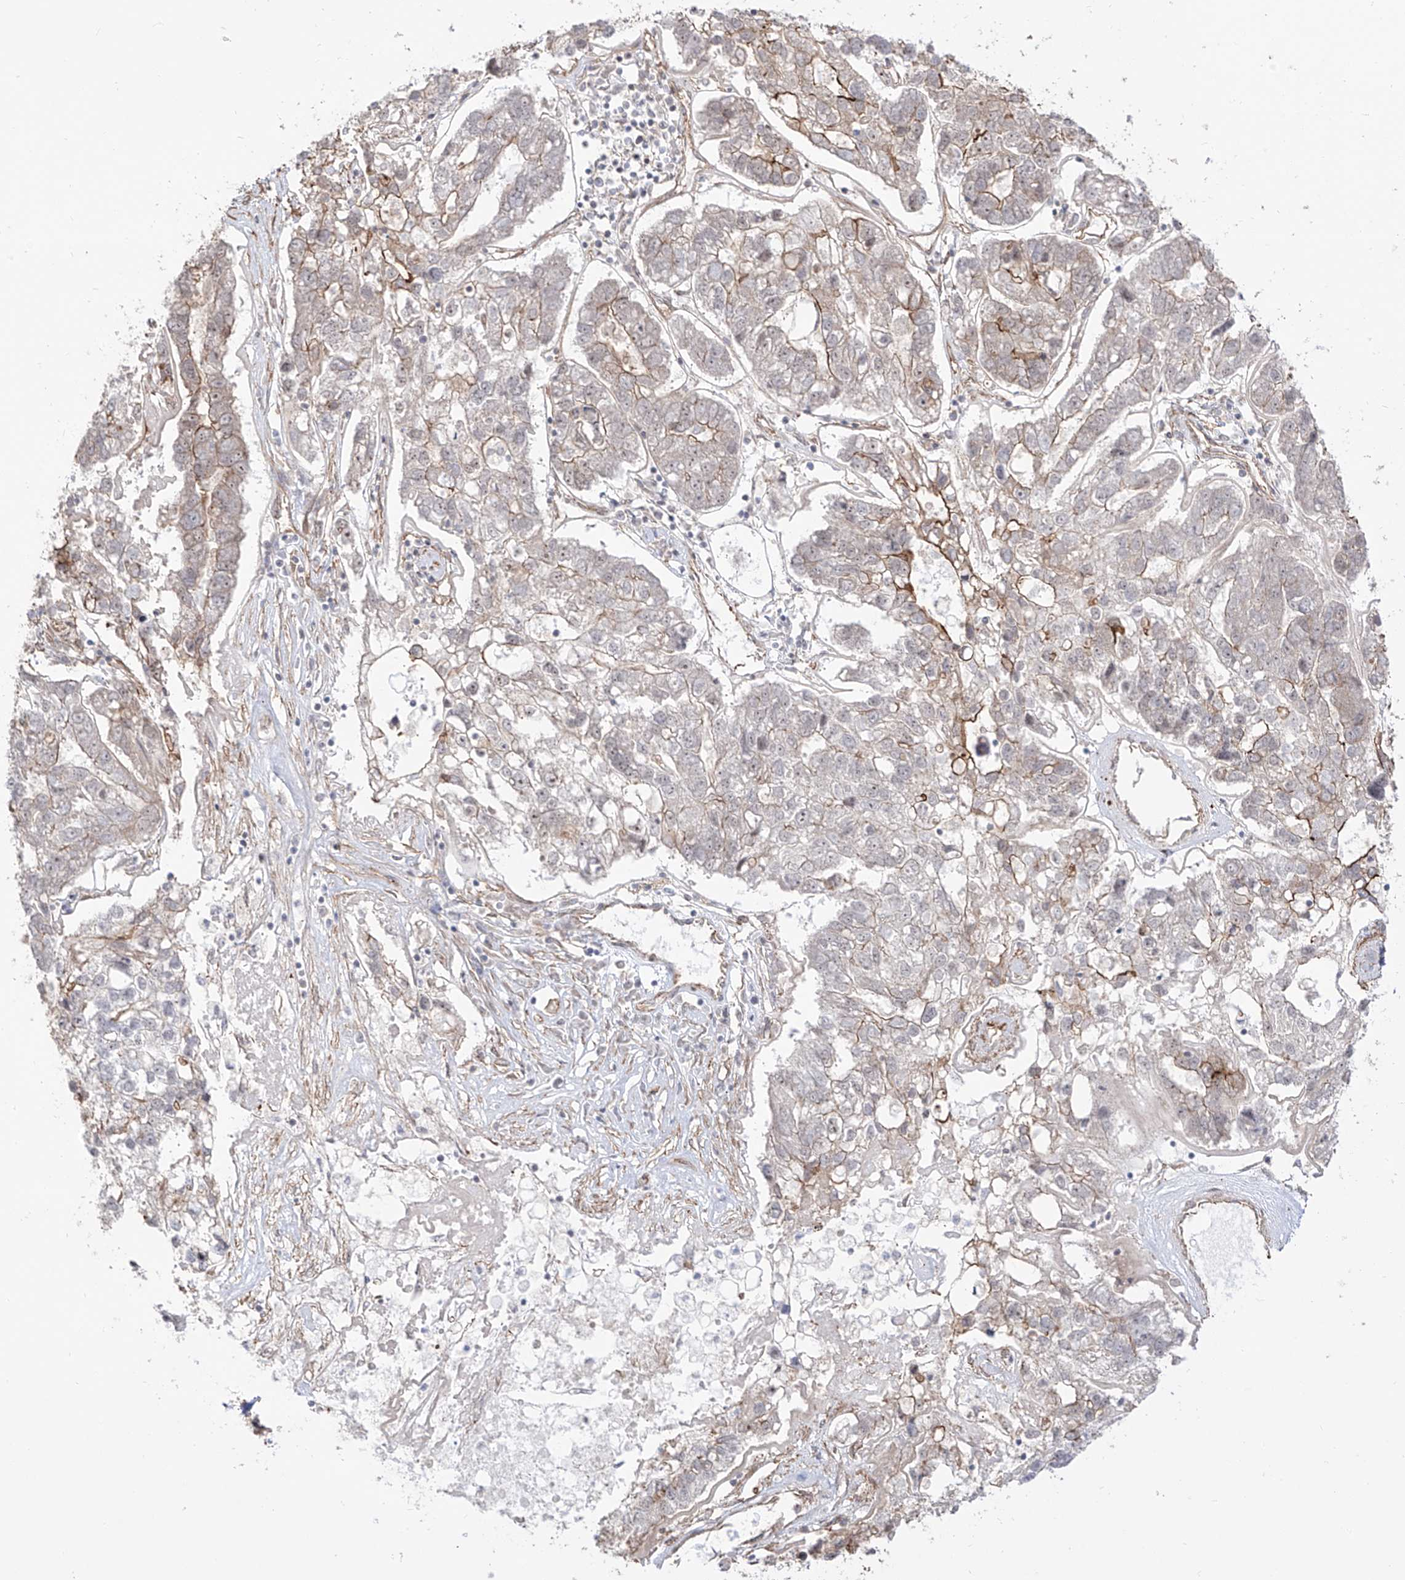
{"staining": {"intensity": "moderate", "quantity": "<25%", "location": "cytoplasmic/membranous"}, "tissue": "pancreatic cancer", "cell_type": "Tumor cells", "image_type": "cancer", "snomed": [{"axis": "morphology", "description": "Adenocarcinoma, NOS"}, {"axis": "topography", "description": "Pancreas"}], "caption": "Tumor cells show low levels of moderate cytoplasmic/membranous staining in approximately <25% of cells in adenocarcinoma (pancreatic). The protein of interest is shown in brown color, while the nuclei are stained blue.", "gene": "ZNF180", "patient": {"sex": "female", "age": 61}}